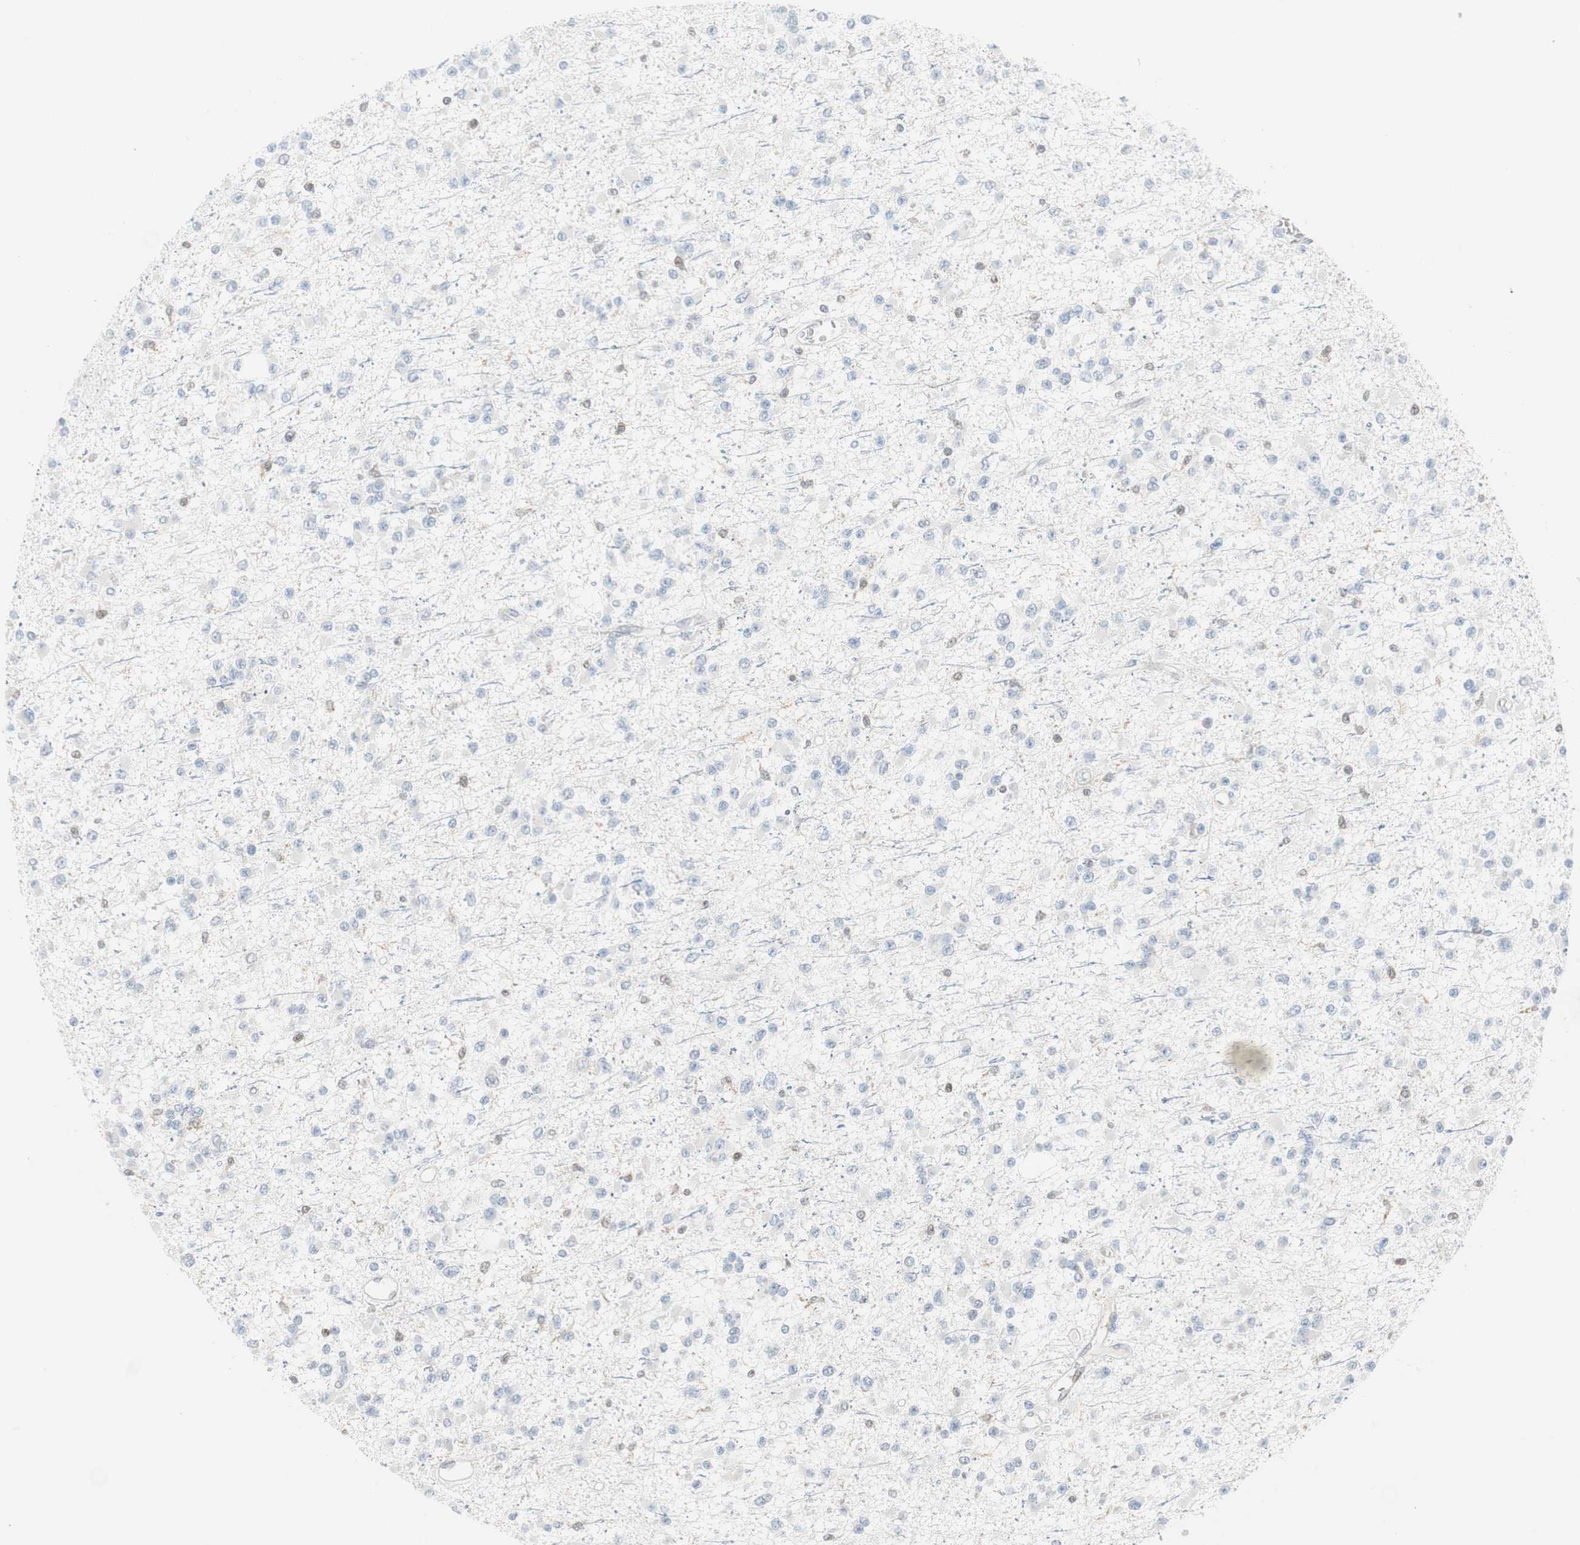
{"staining": {"intensity": "negative", "quantity": "none", "location": "none"}, "tissue": "glioma", "cell_type": "Tumor cells", "image_type": "cancer", "snomed": [{"axis": "morphology", "description": "Glioma, malignant, Low grade"}, {"axis": "topography", "description": "Brain"}], "caption": "Tumor cells are negative for brown protein staining in malignant low-grade glioma.", "gene": "PPP1CA", "patient": {"sex": "female", "age": 22}}